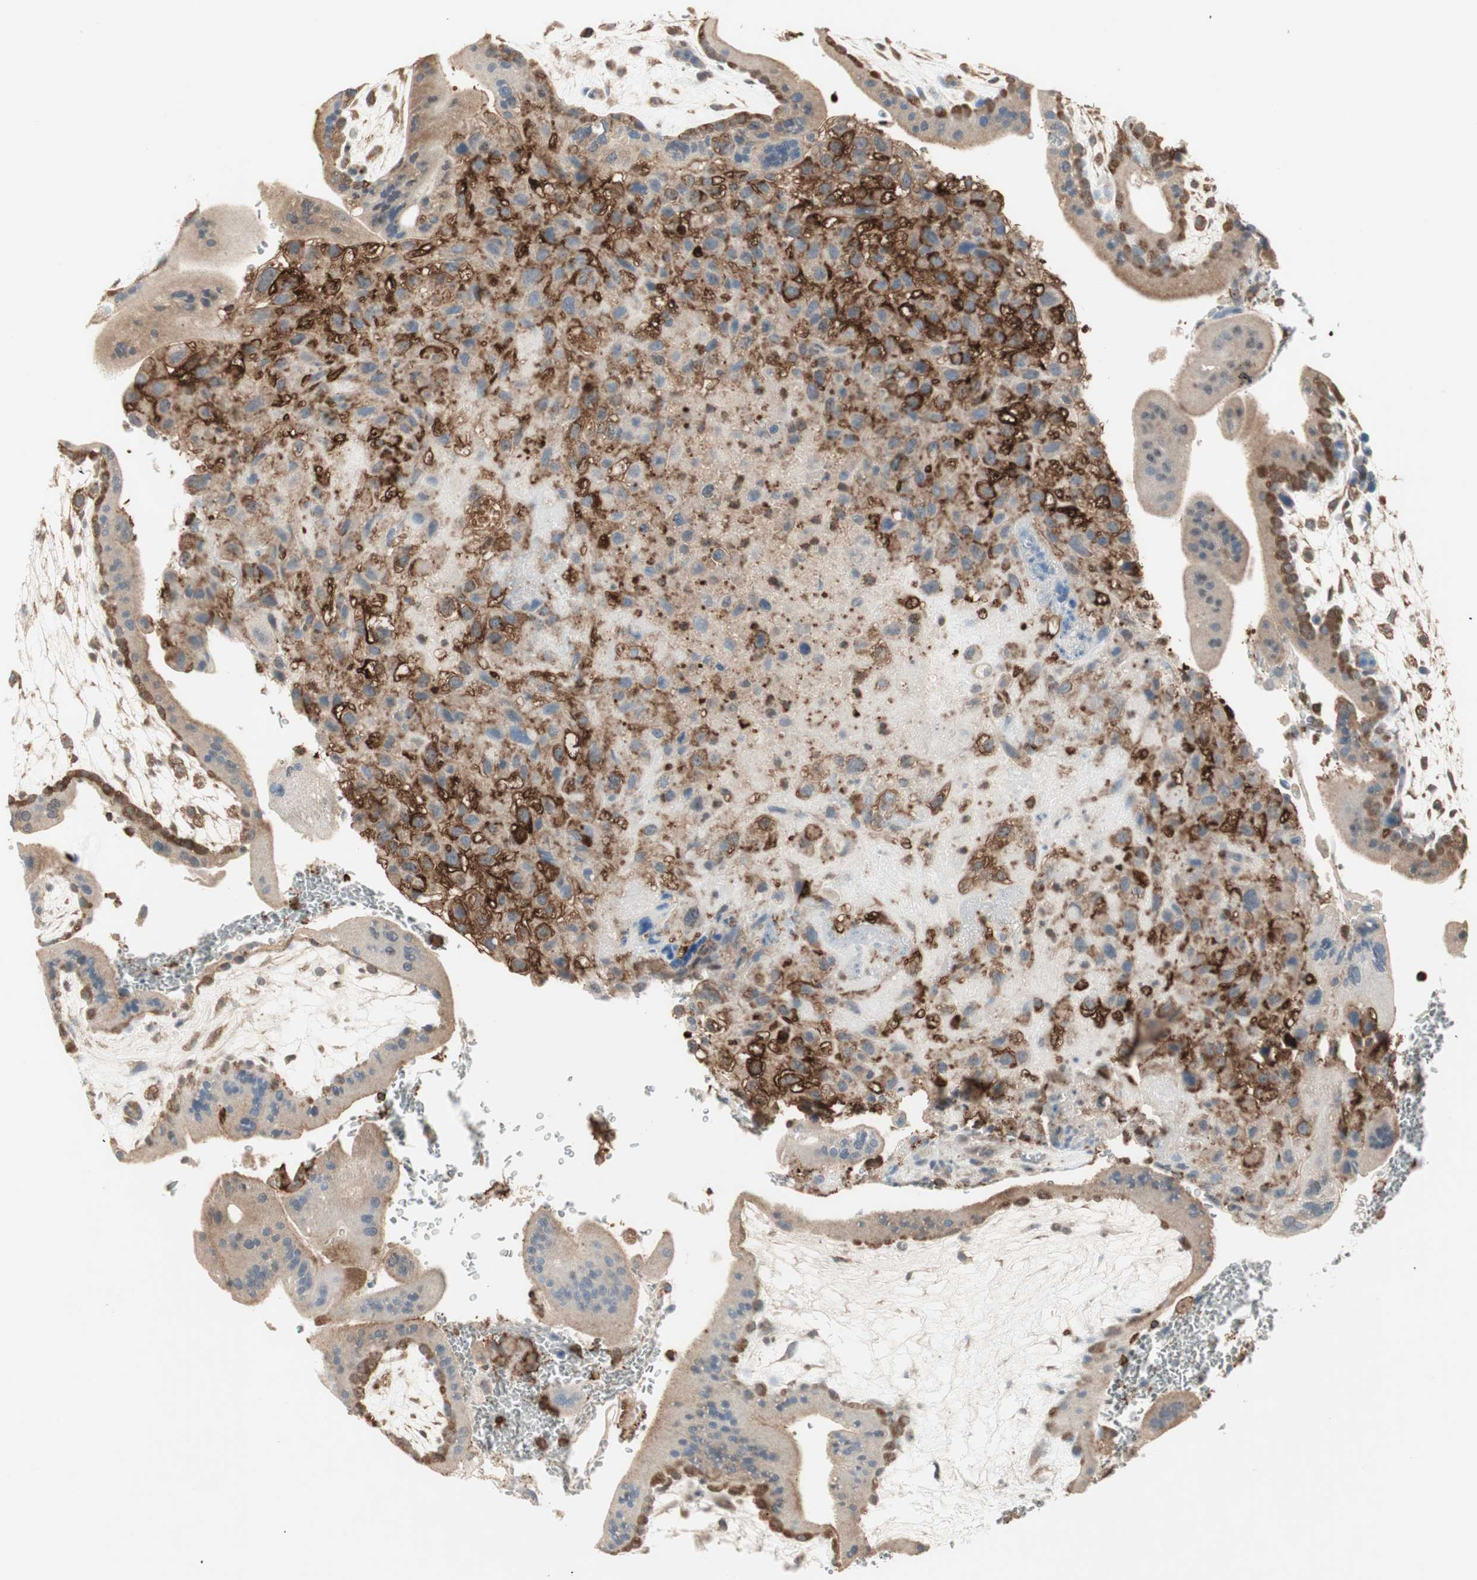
{"staining": {"intensity": "moderate", "quantity": ">75%", "location": "cytoplasmic/membranous"}, "tissue": "placenta", "cell_type": "Decidual cells", "image_type": "normal", "snomed": [{"axis": "morphology", "description": "Normal tissue, NOS"}, {"axis": "topography", "description": "Placenta"}], "caption": "DAB (3,3'-diaminobenzidine) immunohistochemical staining of normal placenta reveals moderate cytoplasmic/membranous protein expression in approximately >75% of decidual cells. The staining was performed using DAB, with brown indicating positive protein expression. Nuclei are stained blue with hematoxylin.", "gene": "MMP3", "patient": {"sex": "female", "age": 35}}